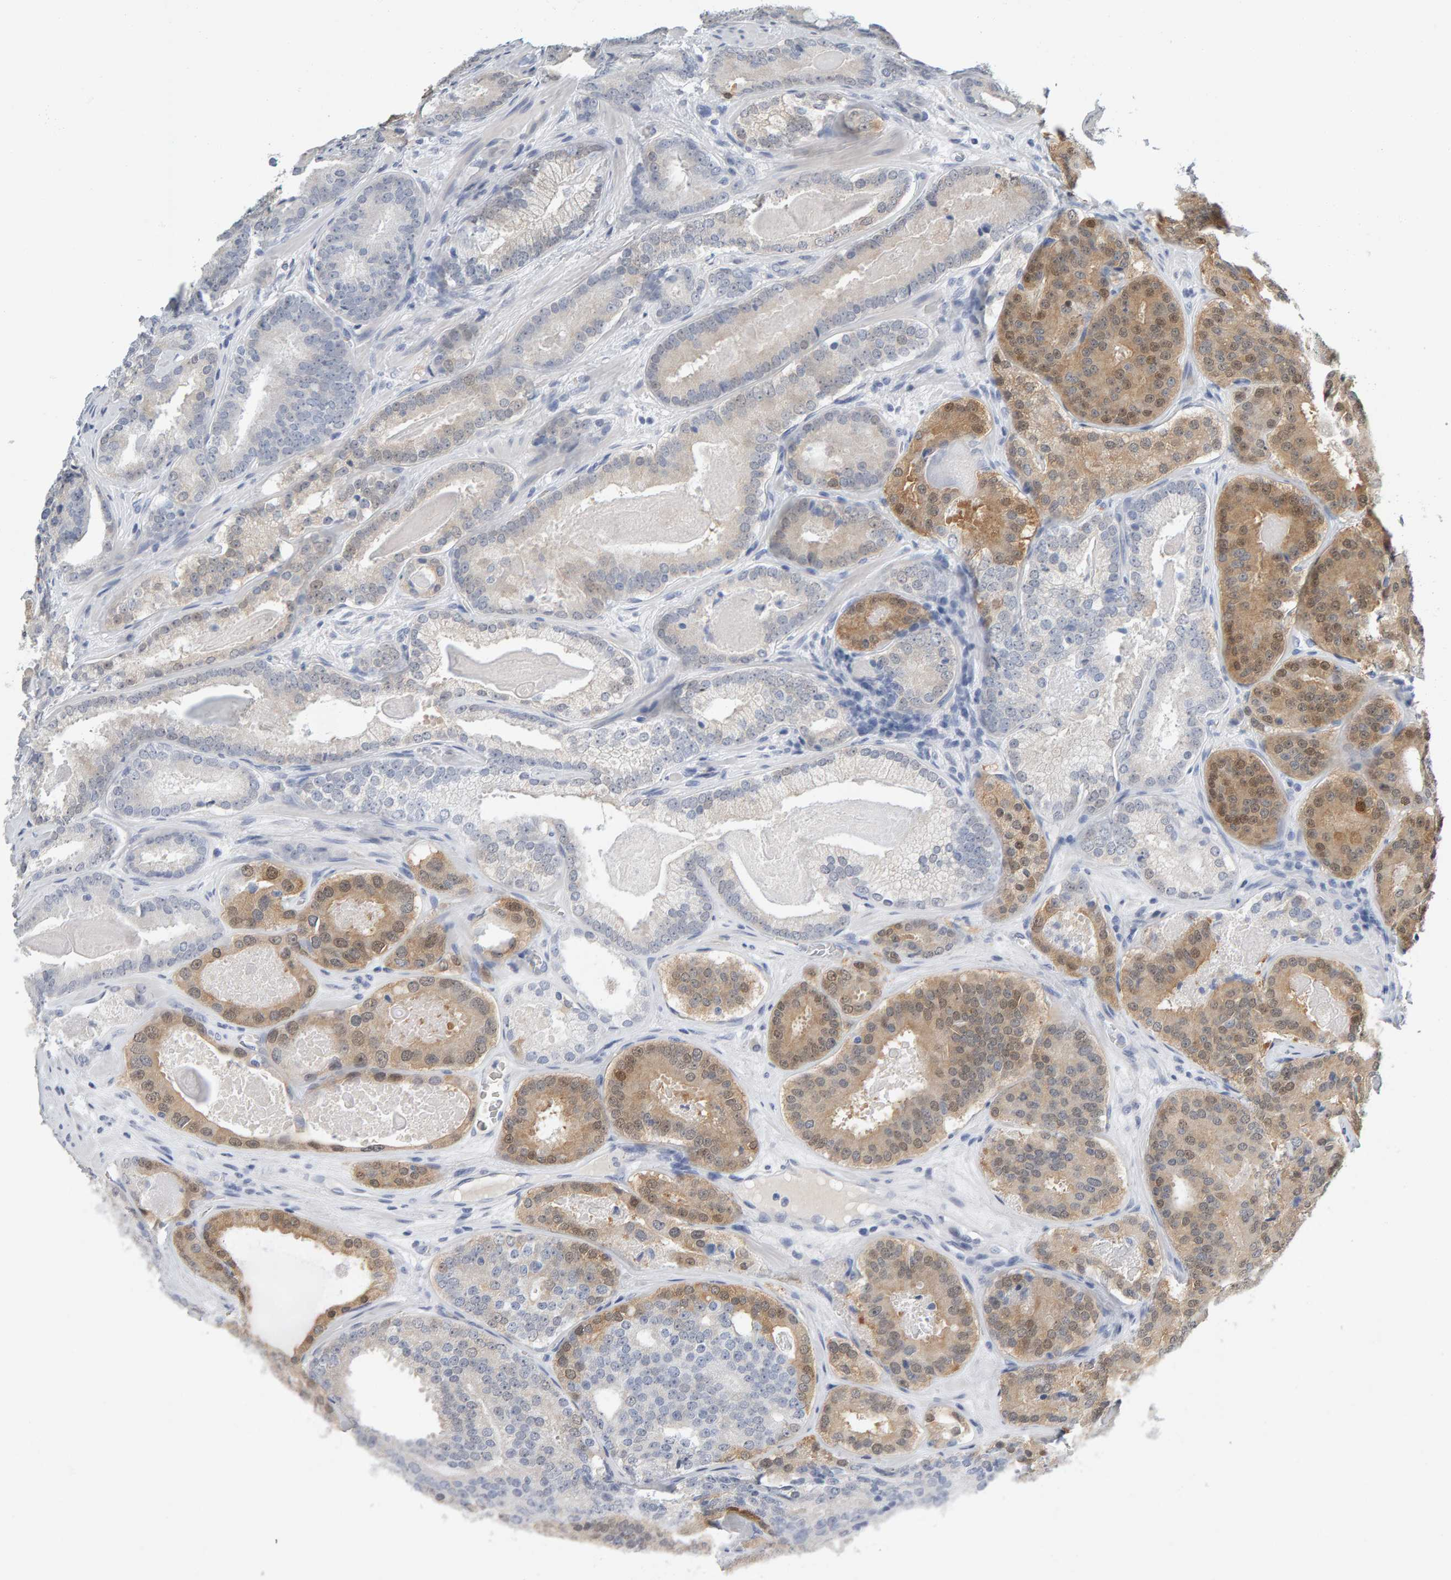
{"staining": {"intensity": "weak", "quantity": "25%-75%", "location": "cytoplasmic/membranous"}, "tissue": "prostate cancer", "cell_type": "Tumor cells", "image_type": "cancer", "snomed": [{"axis": "morphology", "description": "Adenocarcinoma, High grade"}, {"axis": "topography", "description": "Prostate"}], "caption": "Protein expression analysis of adenocarcinoma (high-grade) (prostate) demonstrates weak cytoplasmic/membranous positivity in approximately 25%-75% of tumor cells.", "gene": "CTH", "patient": {"sex": "male", "age": 60}}